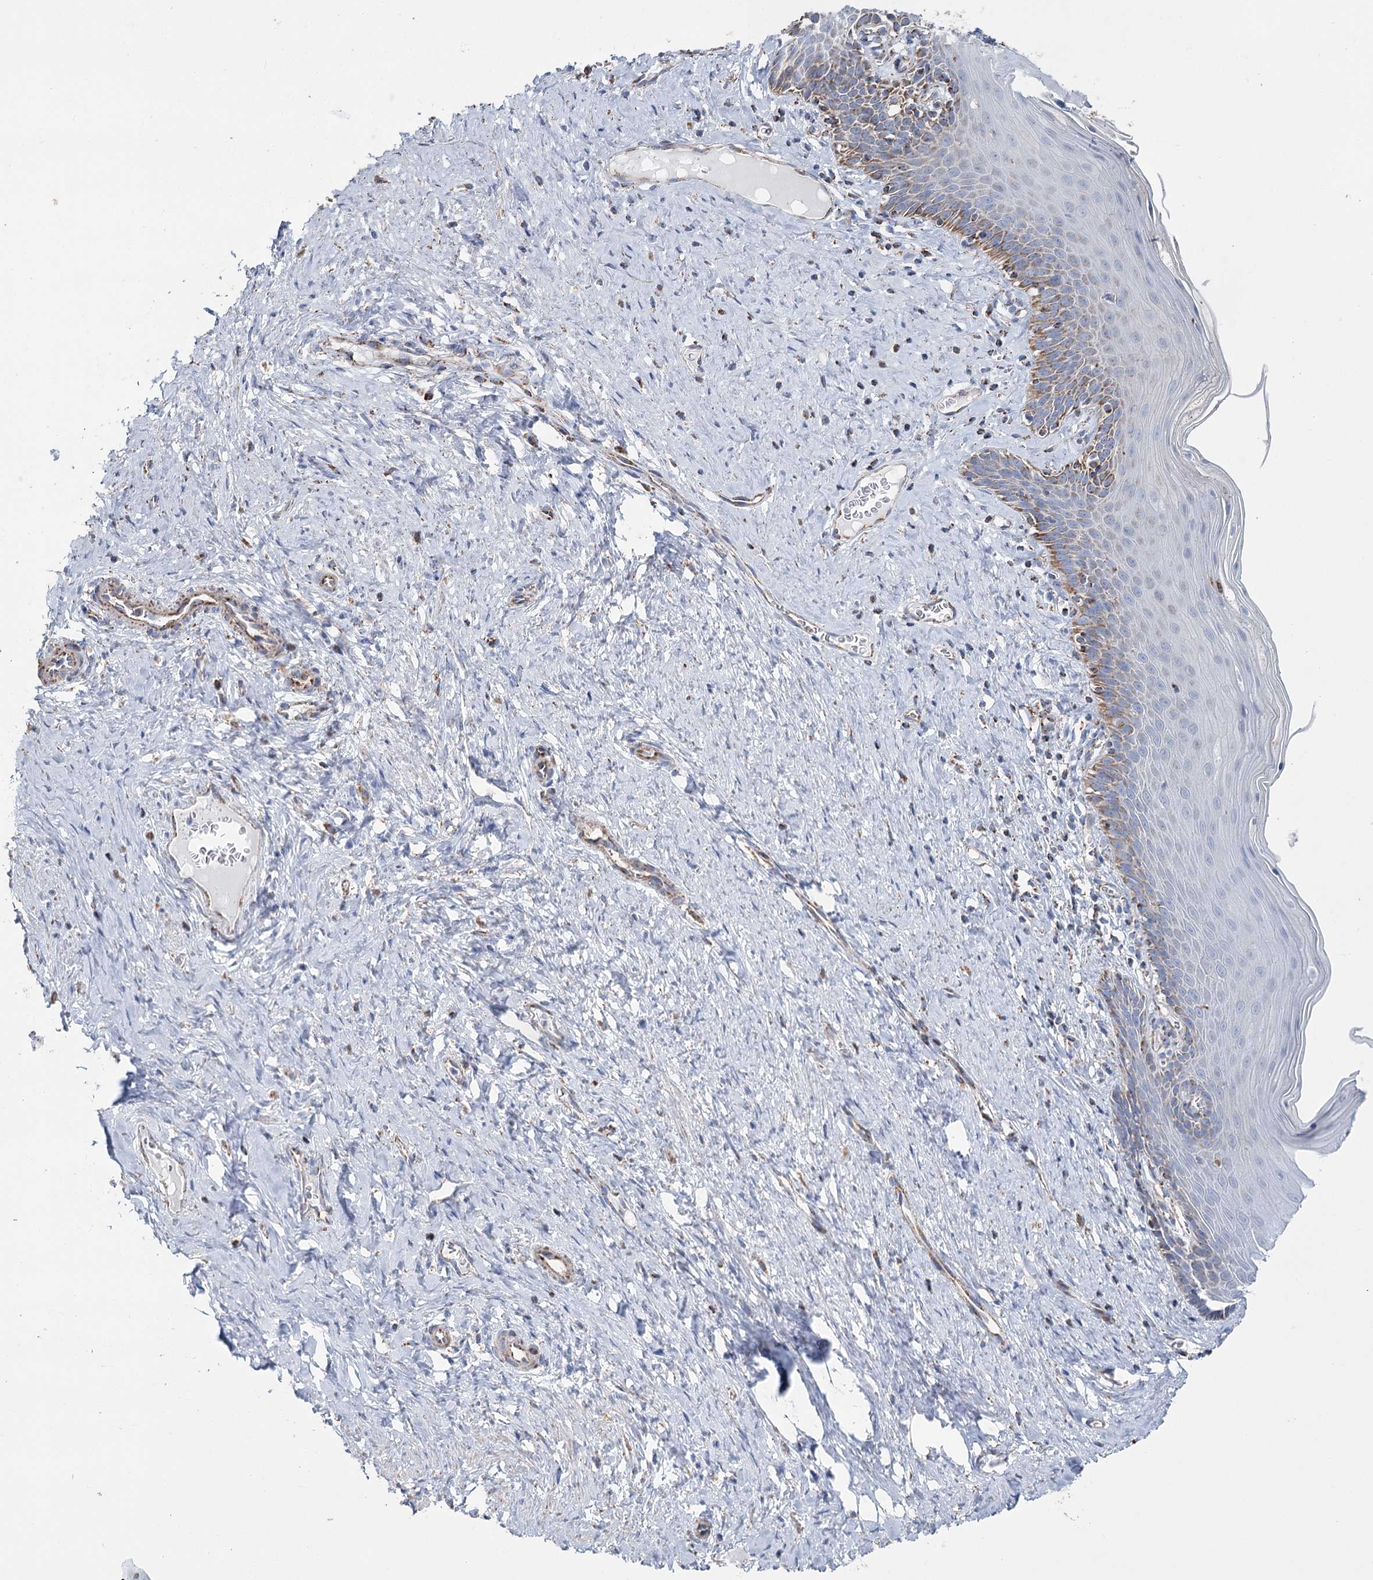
{"staining": {"intensity": "weak", "quantity": "25%-75%", "location": "cytoplasmic/membranous"}, "tissue": "cervix", "cell_type": "Glandular cells", "image_type": "normal", "snomed": [{"axis": "morphology", "description": "Normal tissue, NOS"}, {"axis": "topography", "description": "Cervix"}], "caption": "The immunohistochemical stain labels weak cytoplasmic/membranous staining in glandular cells of benign cervix. (brown staining indicates protein expression, while blue staining denotes nuclei).", "gene": "MRPL44", "patient": {"sex": "female", "age": 42}}